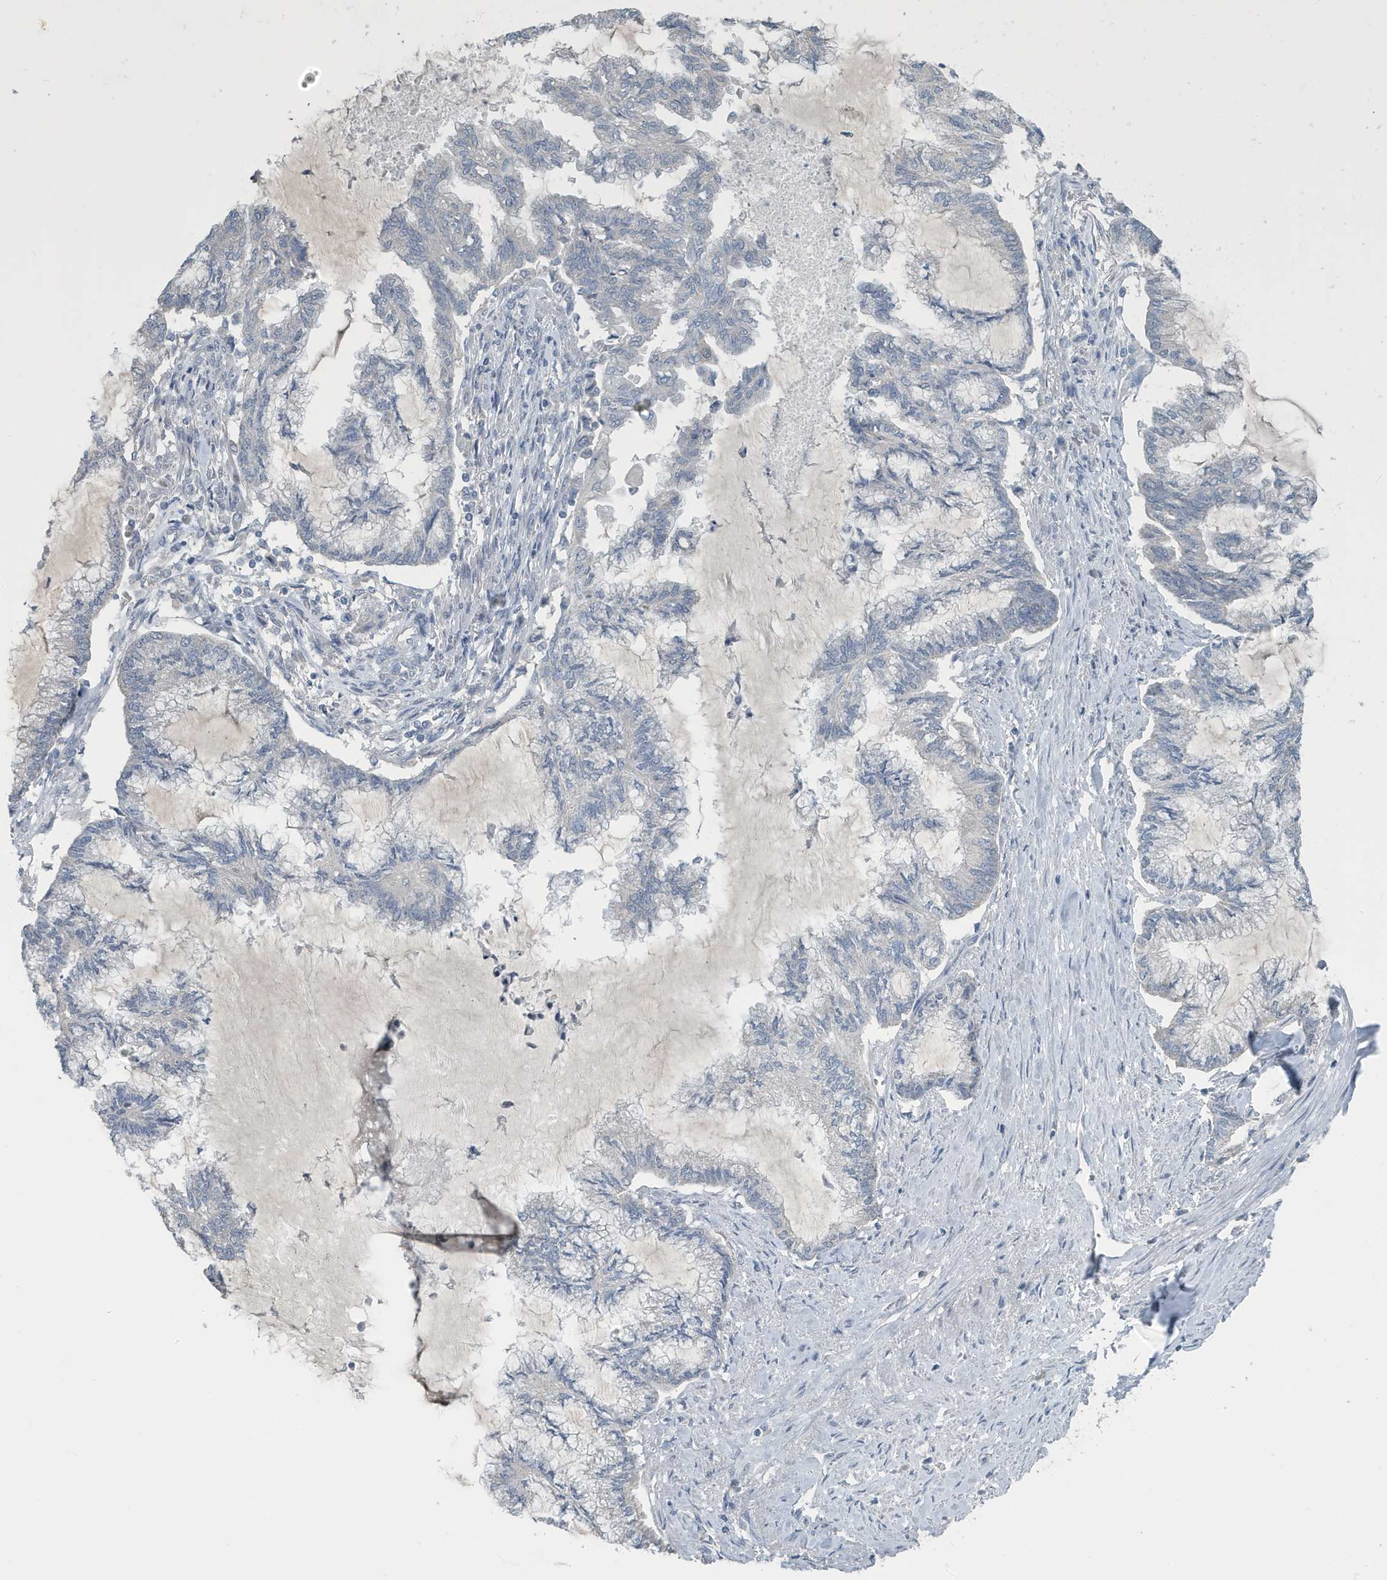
{"staining": {"intensity": "negative", "quantity": "none", "location": "none"}, "tissue": "endometrial cancer", "cell_type": "Tumor cells", "image_type": "cancer", "snomed": [{"axis": "morphology", "description": "Adenocarcinoma, NOS"}, {"axis": "topography", "description": "Endometrium"}], "caption": "This is an immunohistochemistry (IHC) image of human endometrial cancer (adenocarcinoma). There is no expression in tumor cells.", "gene": "UGT2B4", "patient": {"sex": "female", "age": 86}}